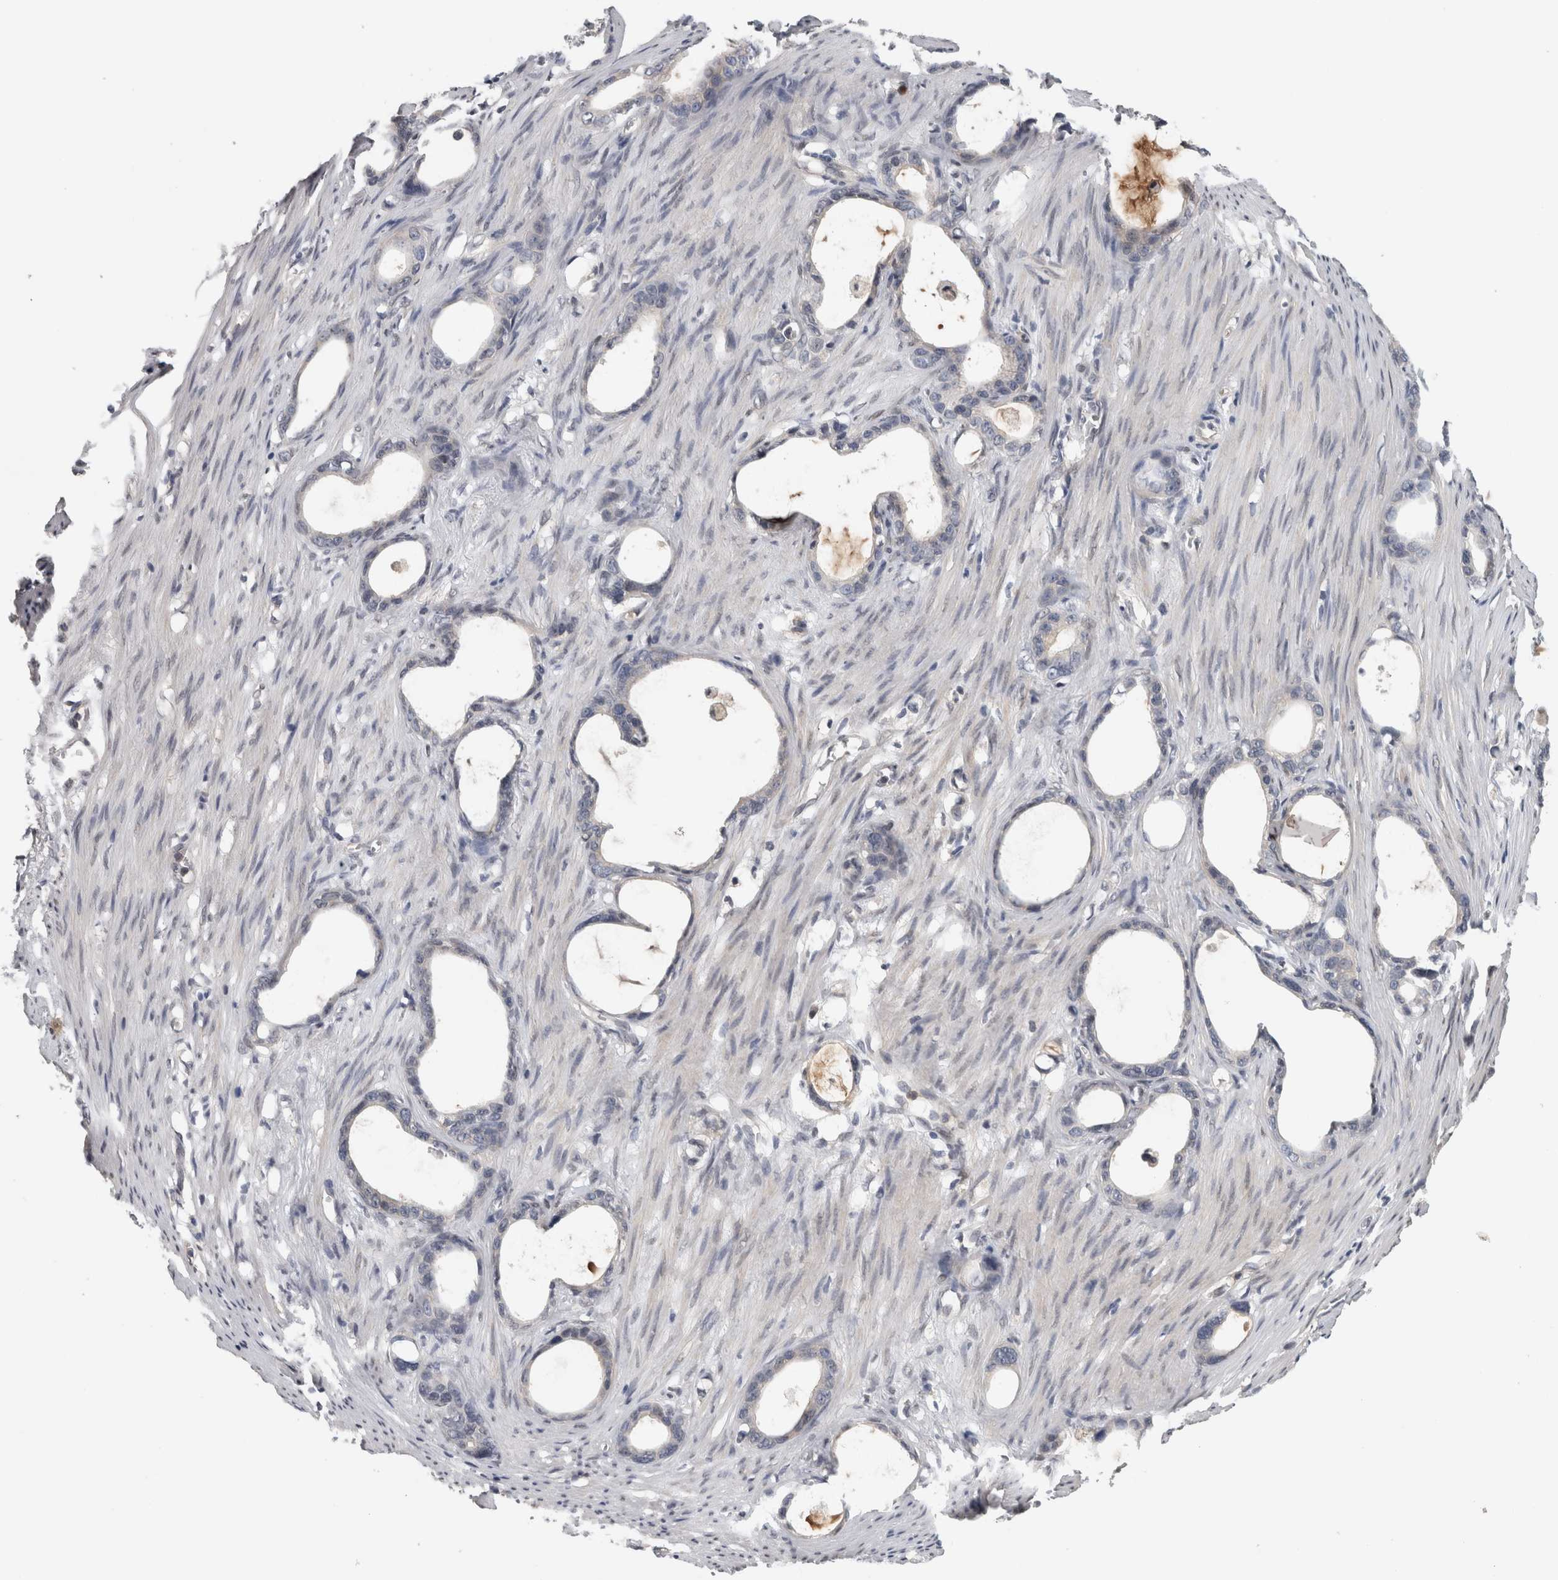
{"staining": {"intensity": "negative", "quantity": "none", "location": "none"}, "tissue": "stomach cancer", "cell_type": "Tumor cells", "image_type": "cancer", "snomed": [{"axis": "morphology", "description": "Adenocarcinoma, NOS"}, {"axis": "topography", "description": "Stomach"}], "caption": "A high-resolution photomicrograph shows immunohistochemistry (IHC) staining of stomach cancer, which exhibits no significant positivity in tumor cells.", "gene": "PIGP", "patient": {"sex": "female", "age": 75}}